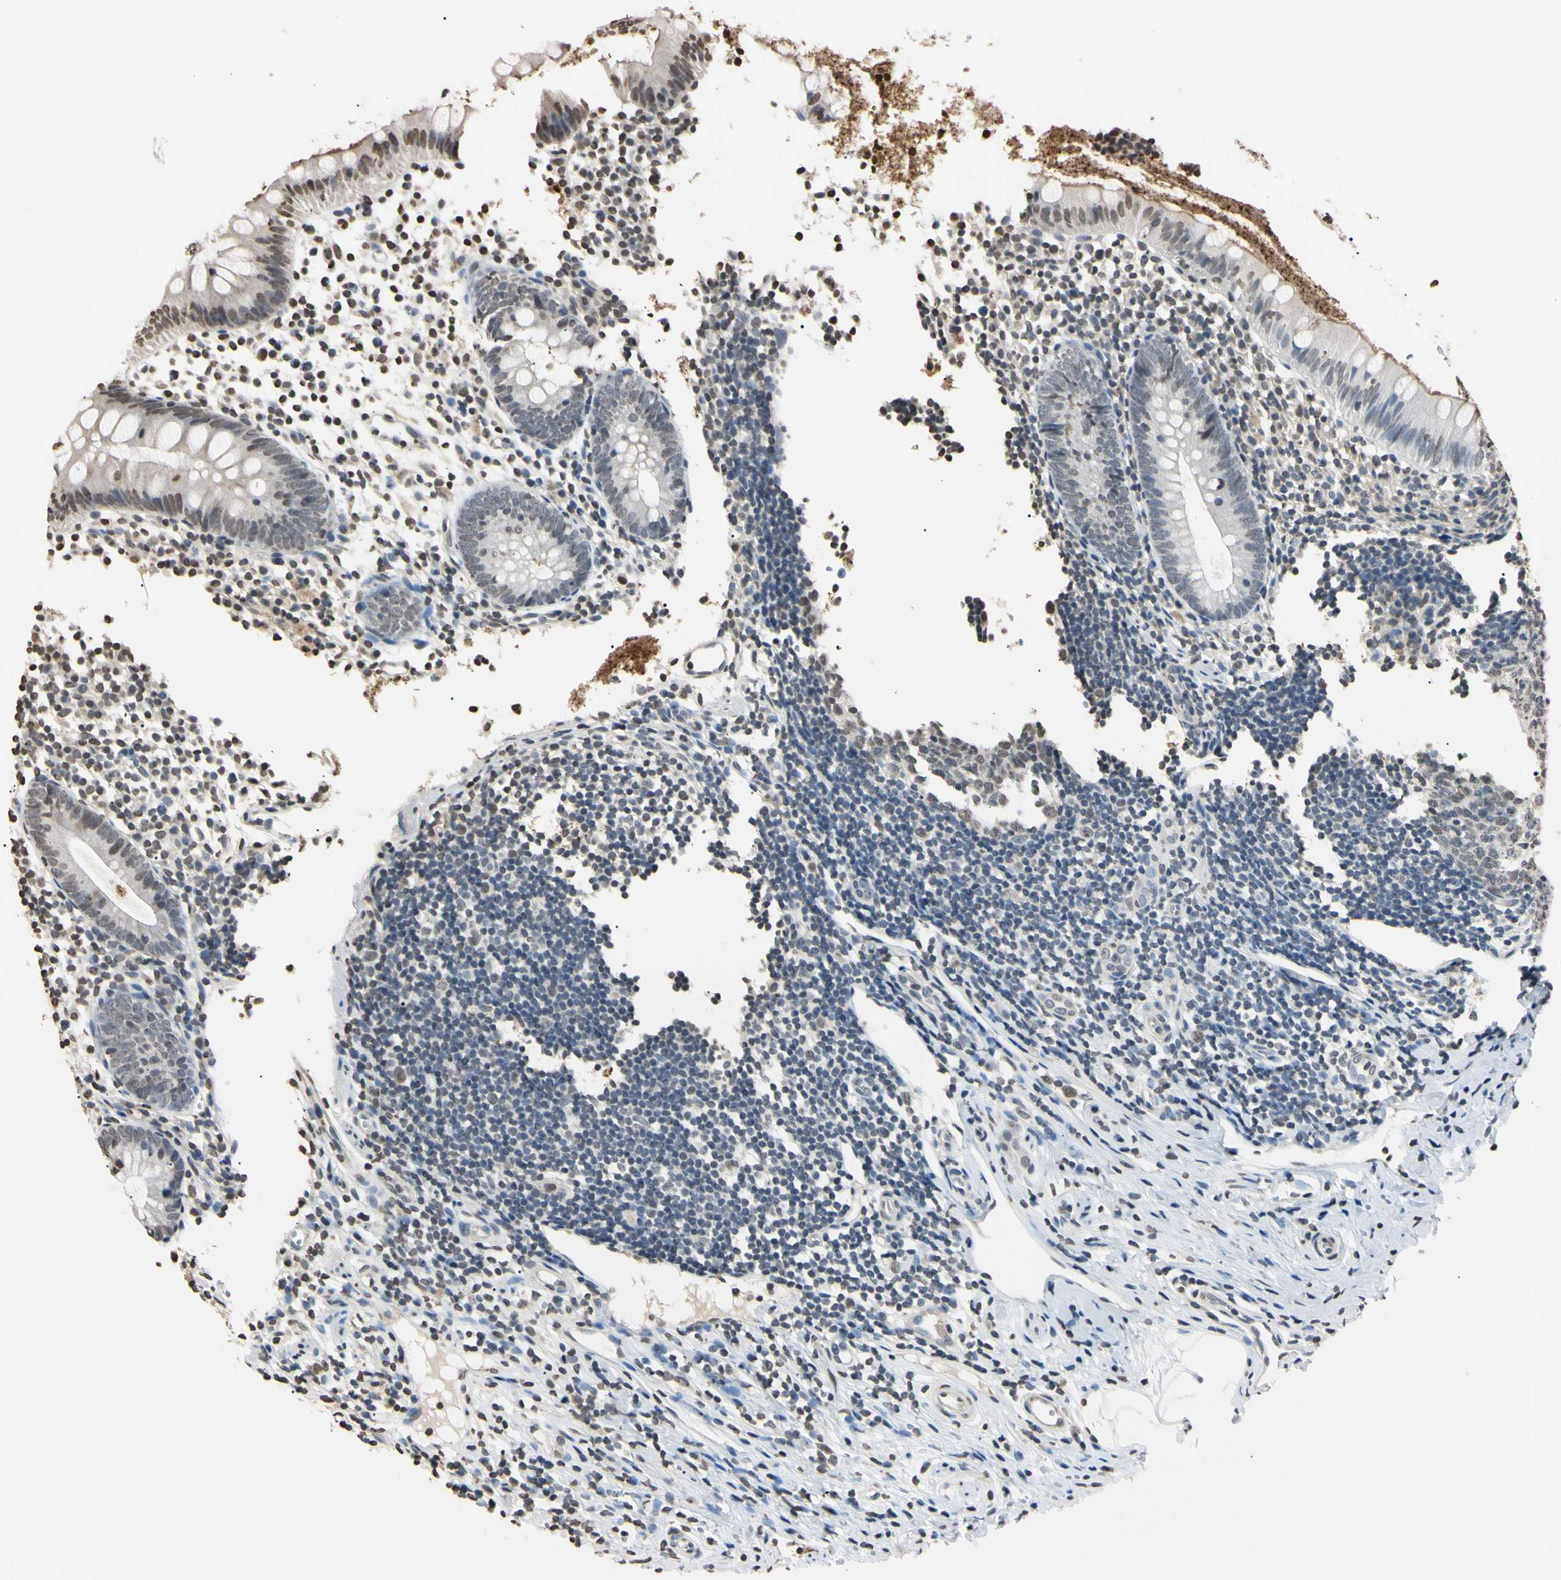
{"staining": {"intensity": "weak", "quantity": "<25%", "location": "nuclear"}, "tissue": "appendix", "cell_type": "Glandular cells", "image_type": "normal", "snomed": [{"axis": "morphology", "description": "Normal tissue, NOS"}, {"axis": "topography", "description": "Appendix"}], "caption": "Photomicrograph shows no protein staining in glandular cells of unremarkable appendix.", "gene": "CDC45", "patient": {"sex": "female", "age": 20}}